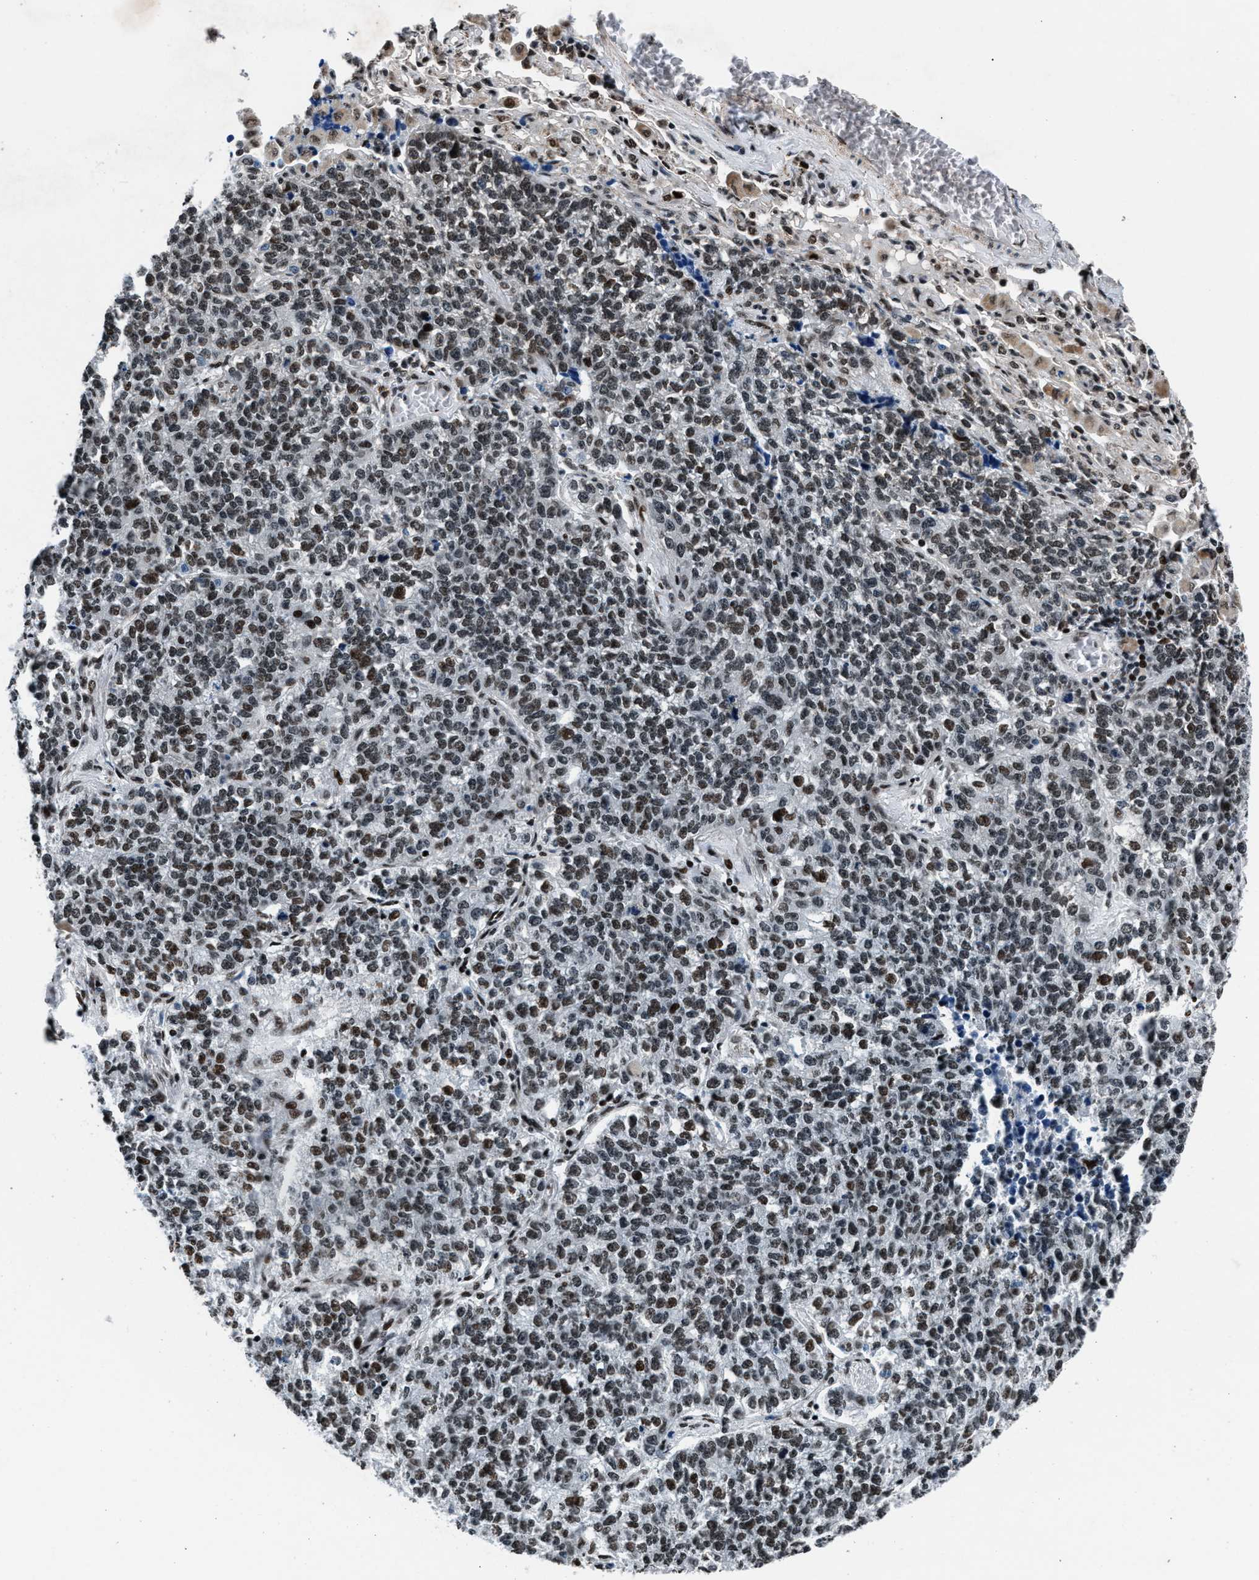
{"staining": {"intensity": "moderate", "quantity": ">75%", "location": "nuclear"}, "tissue": "lung cancer", "cell_type": "Tumor cells", "image_type": "cancer", "snomed": [{"axis": "morphology", "description": "Adenocarcinoma, NOS"}, {"axis": "topography", "description": "Lung"}], "caption": "Protein expression analysis of human lung cancer reveals moderate nuclear staining in approximately >75% of tumor cells.", "gene": "PRRC2B", "patient": {"sex": "male", "age": 49}}